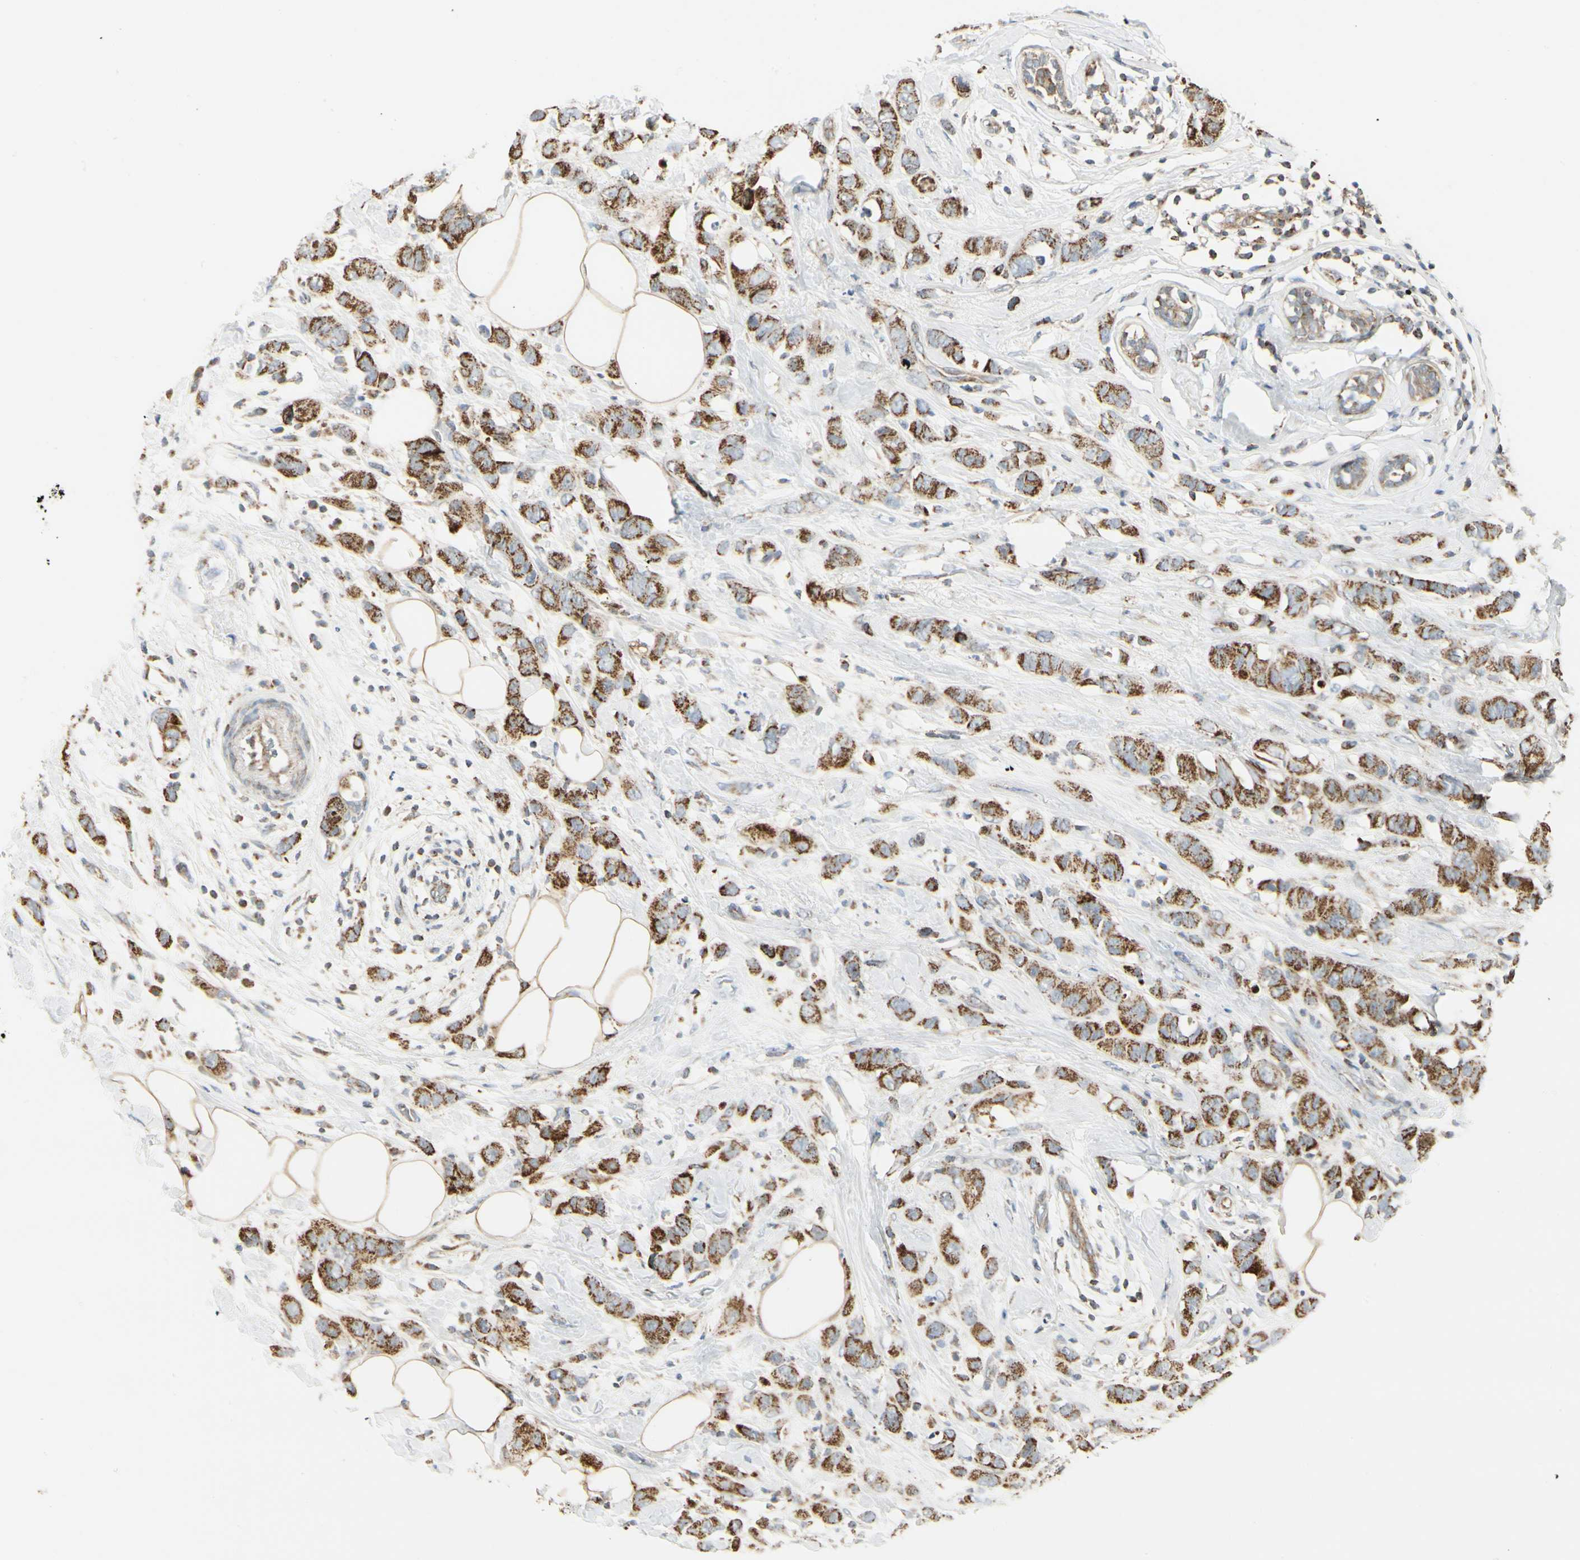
{"staining": {"intensity": "strong", "quantity": ">75%", "location": "cytoplasmic/membranous"}, "tissue": "breast cancer", "cell_type": "Tumor cells", "image_type": "cancer", "snomed": [{"axis": "morphology", "description": "Normal tissue, NOS"}, {"axis": "morphology", "description": "Duct carcinoma"}, {"axis": "topography", "description": "Breast"}], "caption": "Protein expression analysis of human breast invasive ductal carcinoma reveals strong cytoplasmic/membranous positivity in approximately >75% of tumor cells. (Stains: DAB in brown, nuclei in blue, Microscopy: brightfield microscopy at high magnification).", "gene": "ANKS6", "patient": {"sex": "female", "age": 50}}